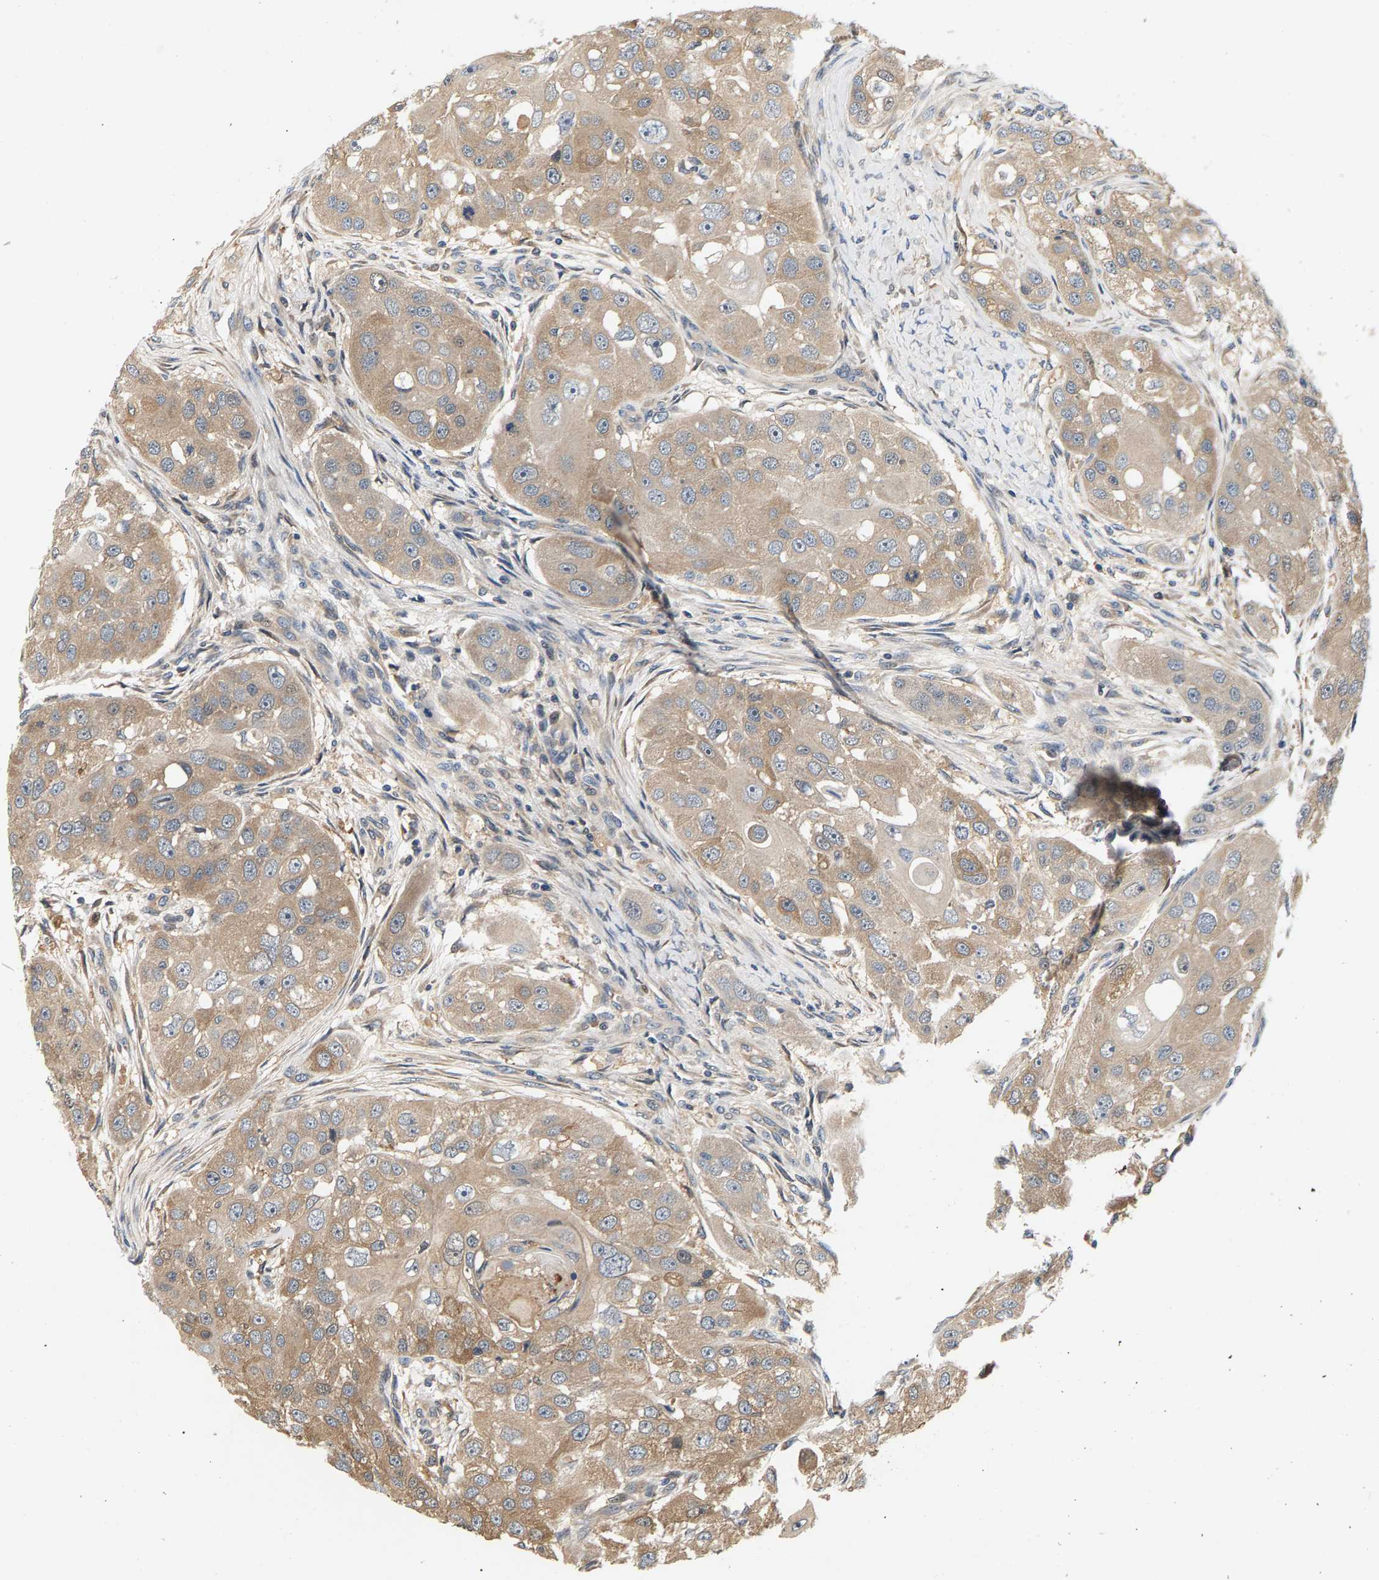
{"staining": {"intensity": "weak", "quantity": ">75%", "location": "cytoplasmic/membranous"}, "tissue": "head and neck cancer", "cell_type": "Tumor cells", "image_type": "cancer", "snomed": [{"axis": "morphology", "description": "Normal tissue, NOS"}, {"axis": "morphology", "description": "Squamous cell carcinoma, NOS"}, {"axis": "topography", "description": "Skeletal muscle"}, {"axis": "topography", "description": "Head-Neck"}], "caption": "A brown stain highlights weak cytoplasmic/membranous staining of a protein in head and neck squamous cell carcinoma tumor cells.", "gene": "FAM78A", "patient": {"sex": "male", "age": 51}}